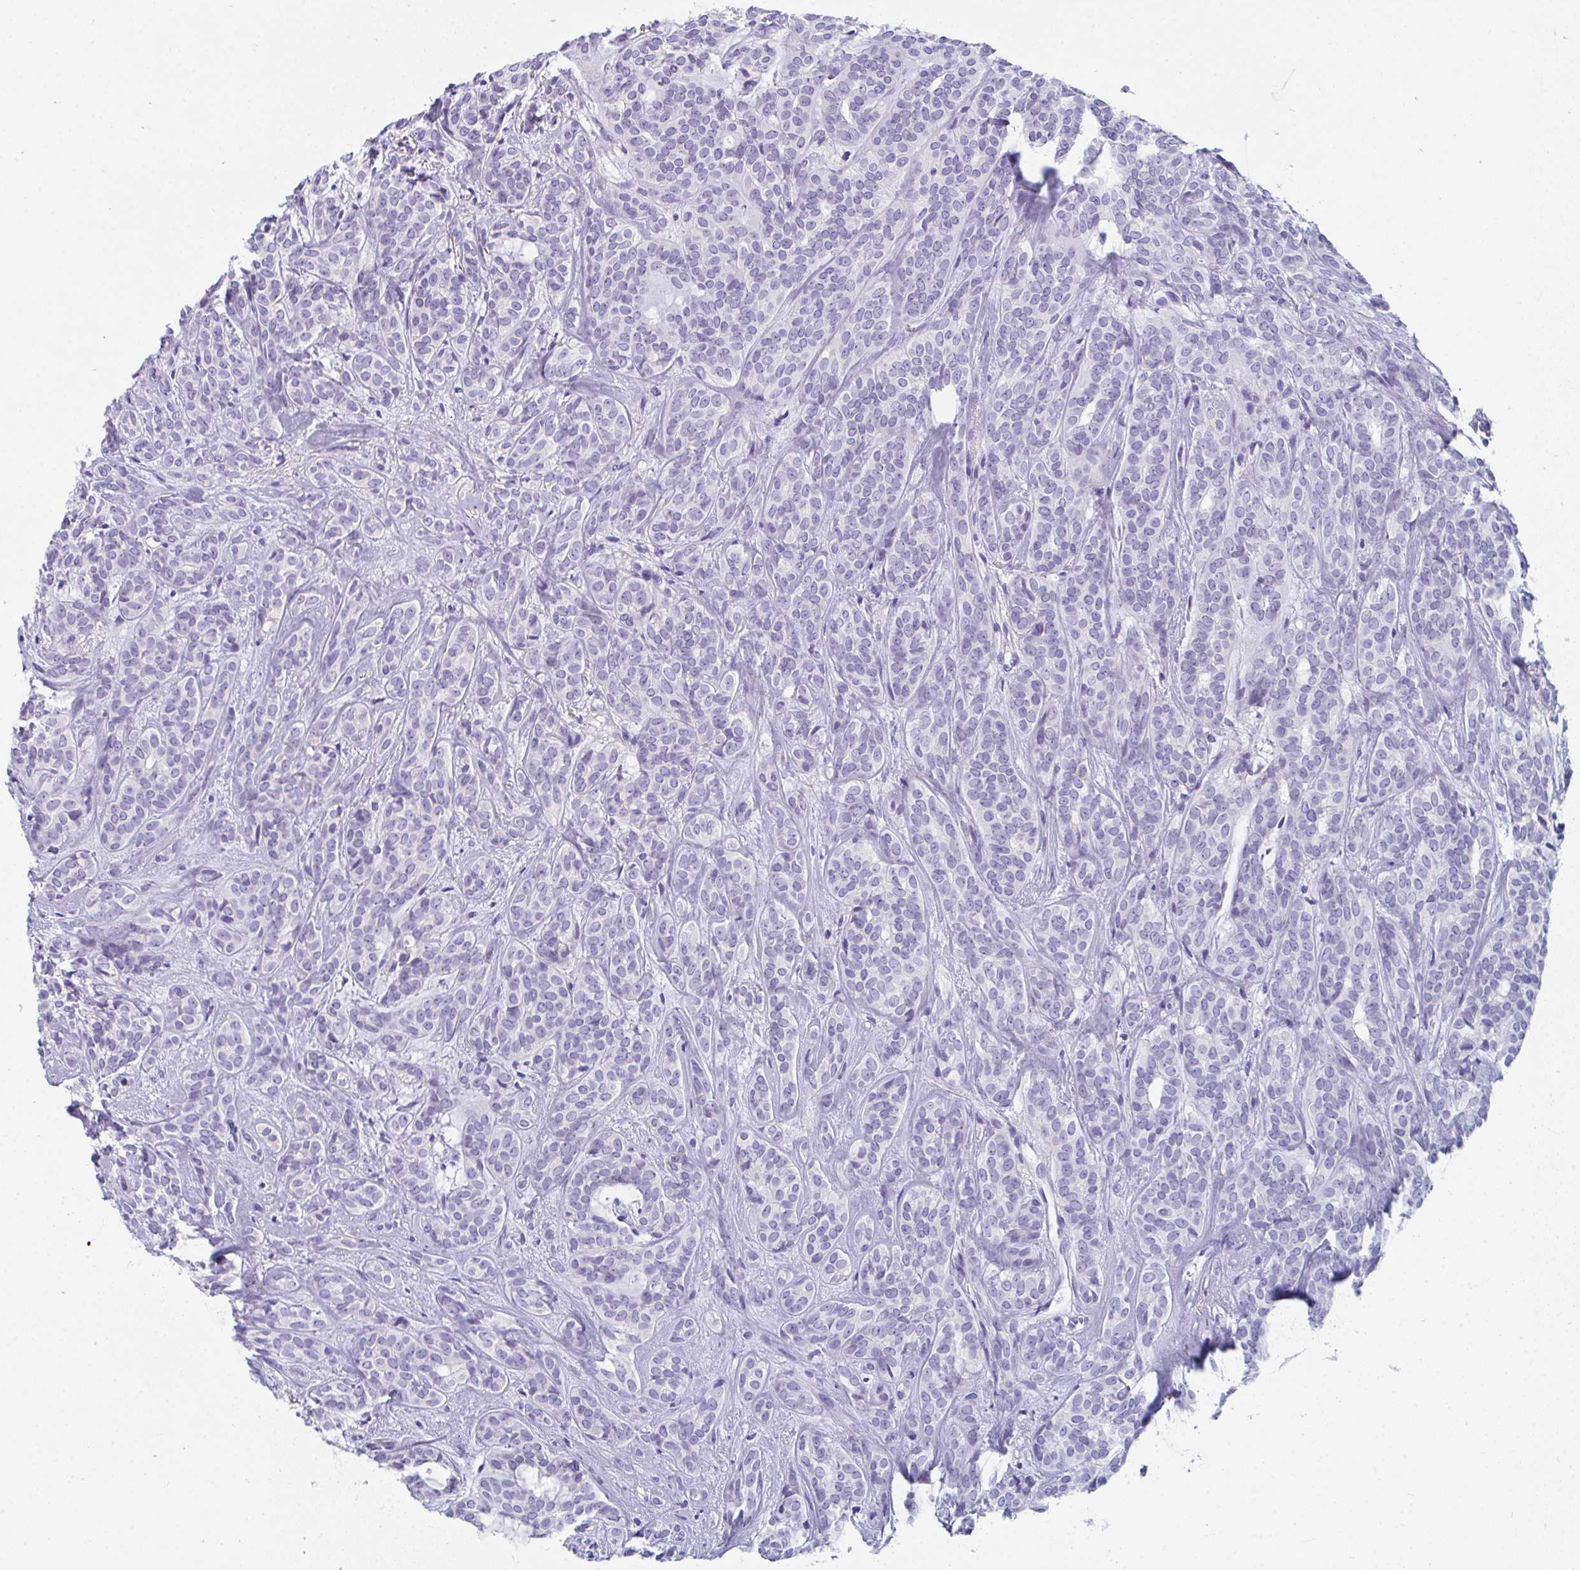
{"staining": {"intensity": "negative", "quantity": "none", "location": "none"}, "tissue": "head and neck cancer", "cell_type": "Tumor cells", "image_type": "cancer", "snomed": [{"axis": "morphology", "description": "Adenocarcinoma, NOS"}, {"axis": "topography", "description": "Head-Neck"}], "caption": "Human head and neck cancer (adenocarcinoma) stained for a protein using immunohistochemistry shows no positivity in tumor cells.", "gene": "TTC30B", "patient": {"sex": "female", "age": 57}}